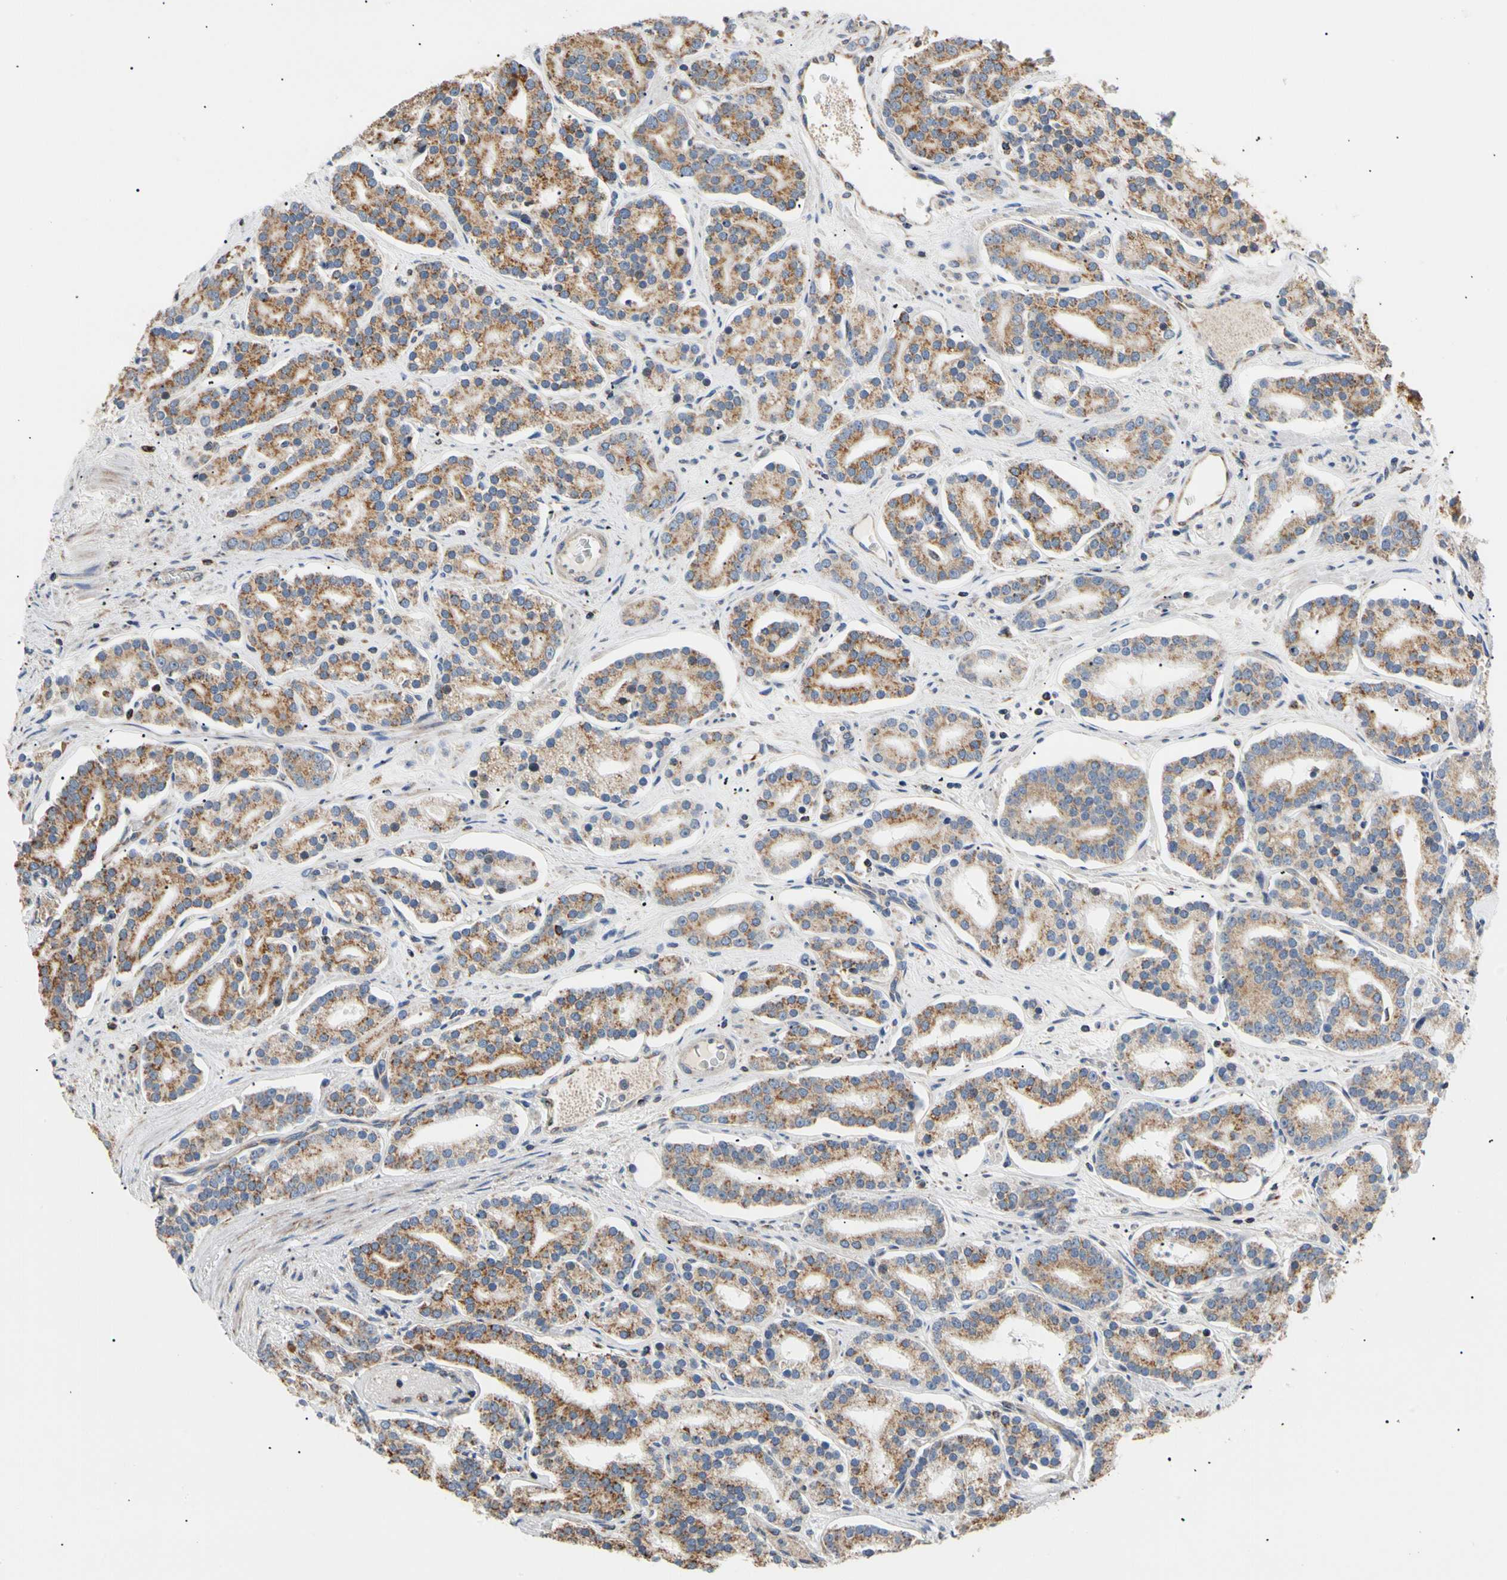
{"staining": {"intensity": "moderate", "quantity": ">75%", "location": "cytoplasmic/membranous"}, "tissue": "prostate cancer", "cell_type": "Tumor cells", "image_type": "cancer", "snomed": [{"axis": "morphology", "description": "Adenocarcinoma, Low grade"}, {"axis": "topography", "description": "Prostate"}], "caption": "A histopathology image of human prostate low-grade adenocarcinoma stained for a protein shows moderate cytoplasmic/membranous brown staining in tumor cells. The protein is shown in brown color, while the nuclei are stained blue.", "gene": "PLGRKT", "patient": {"sex": "male", "age": 63}}